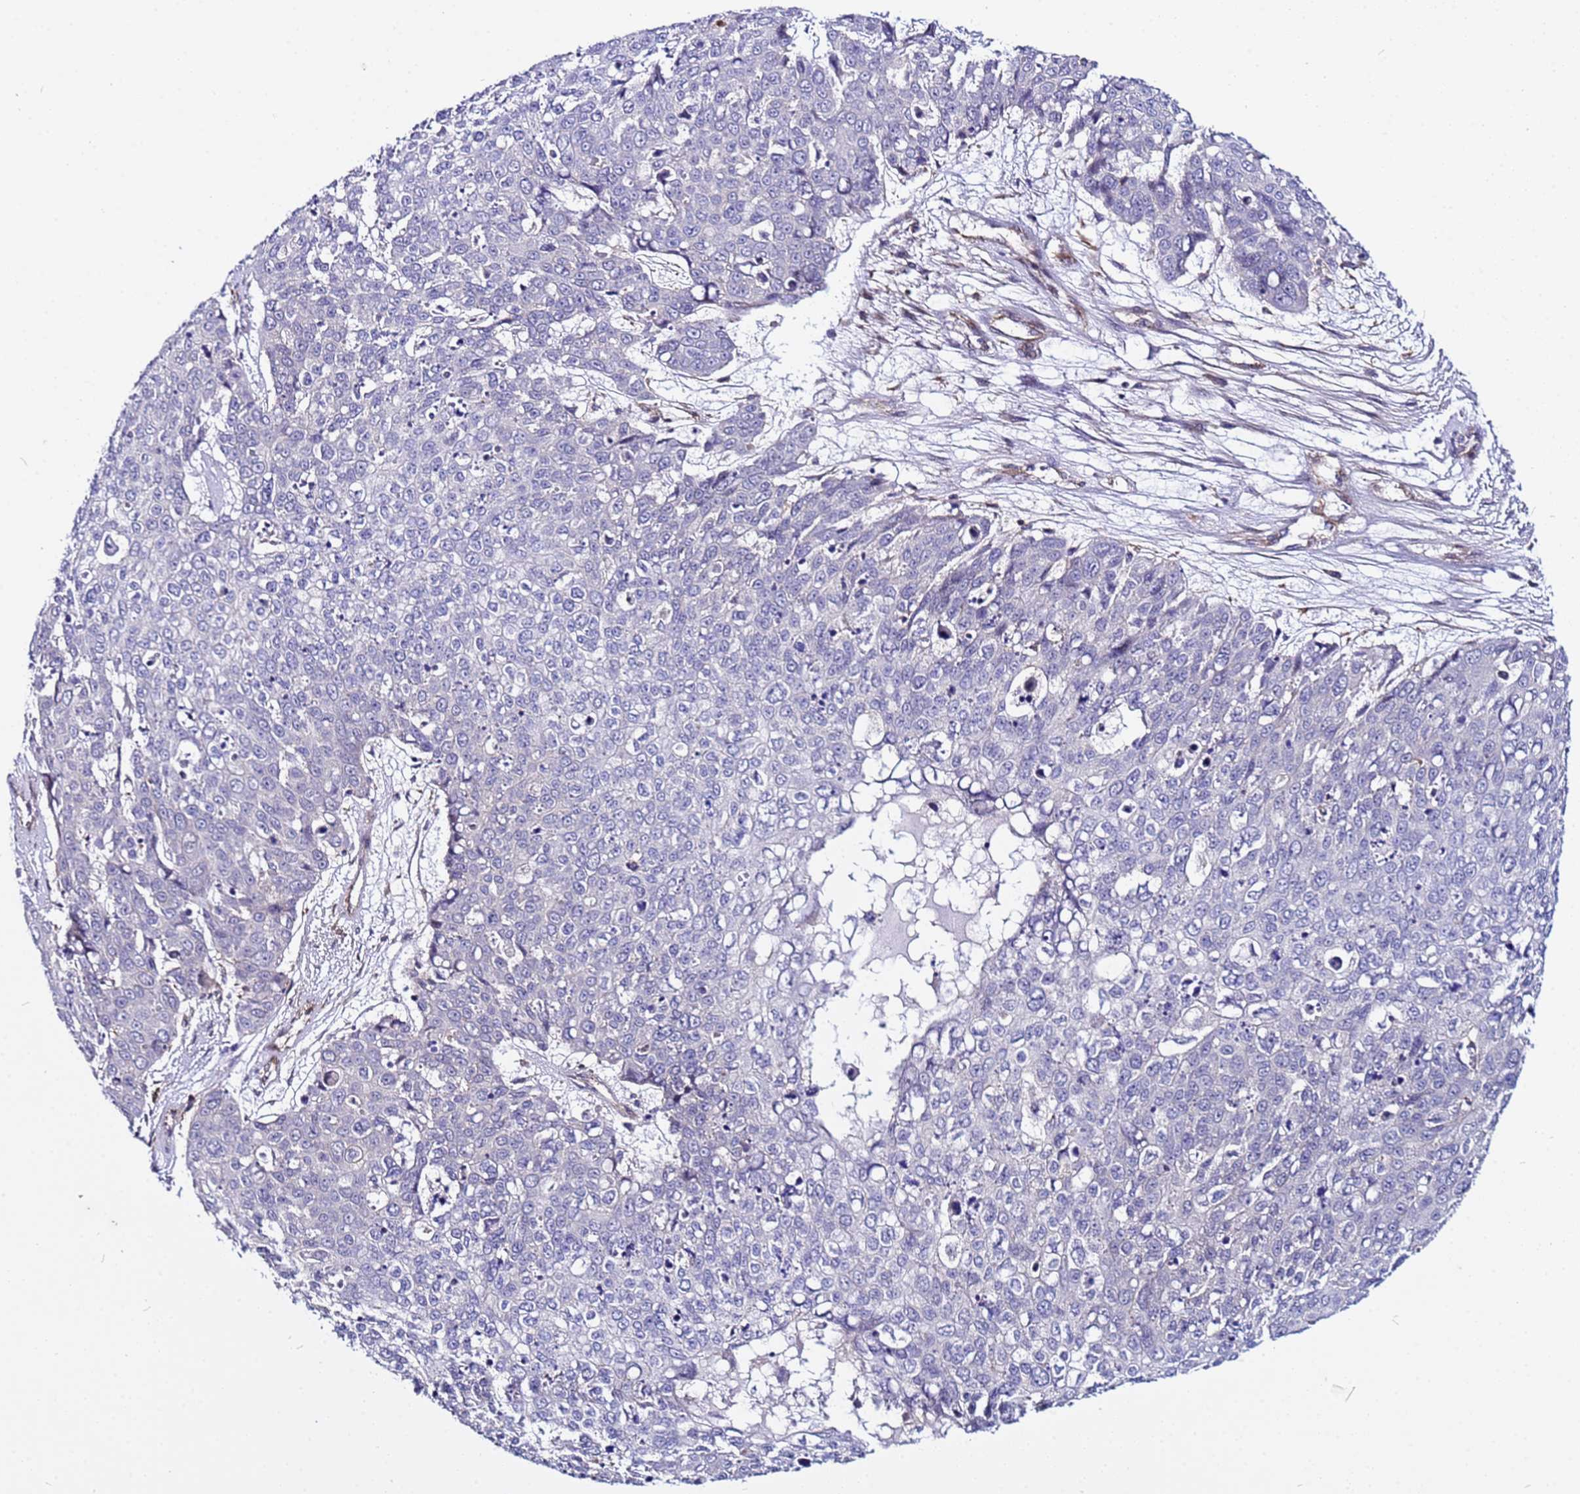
{"staining": {"intensity": "negative", "quantity": "none", "location": "none"}, "tissue": "skin cancer", "cell_type": "Tumor cells", "image_type": "cancer", "snomed": [{"axis": "morphology", "description": "Squamous cell carcinoma, NOS"}, {"axis": "topography", "description": "Skin"}], "caption": "There is no significant staining in tumor cells of skin squamous cell carcinoma.", "gene": "STK38", "patient": {"sex": "male", "age": 71}}